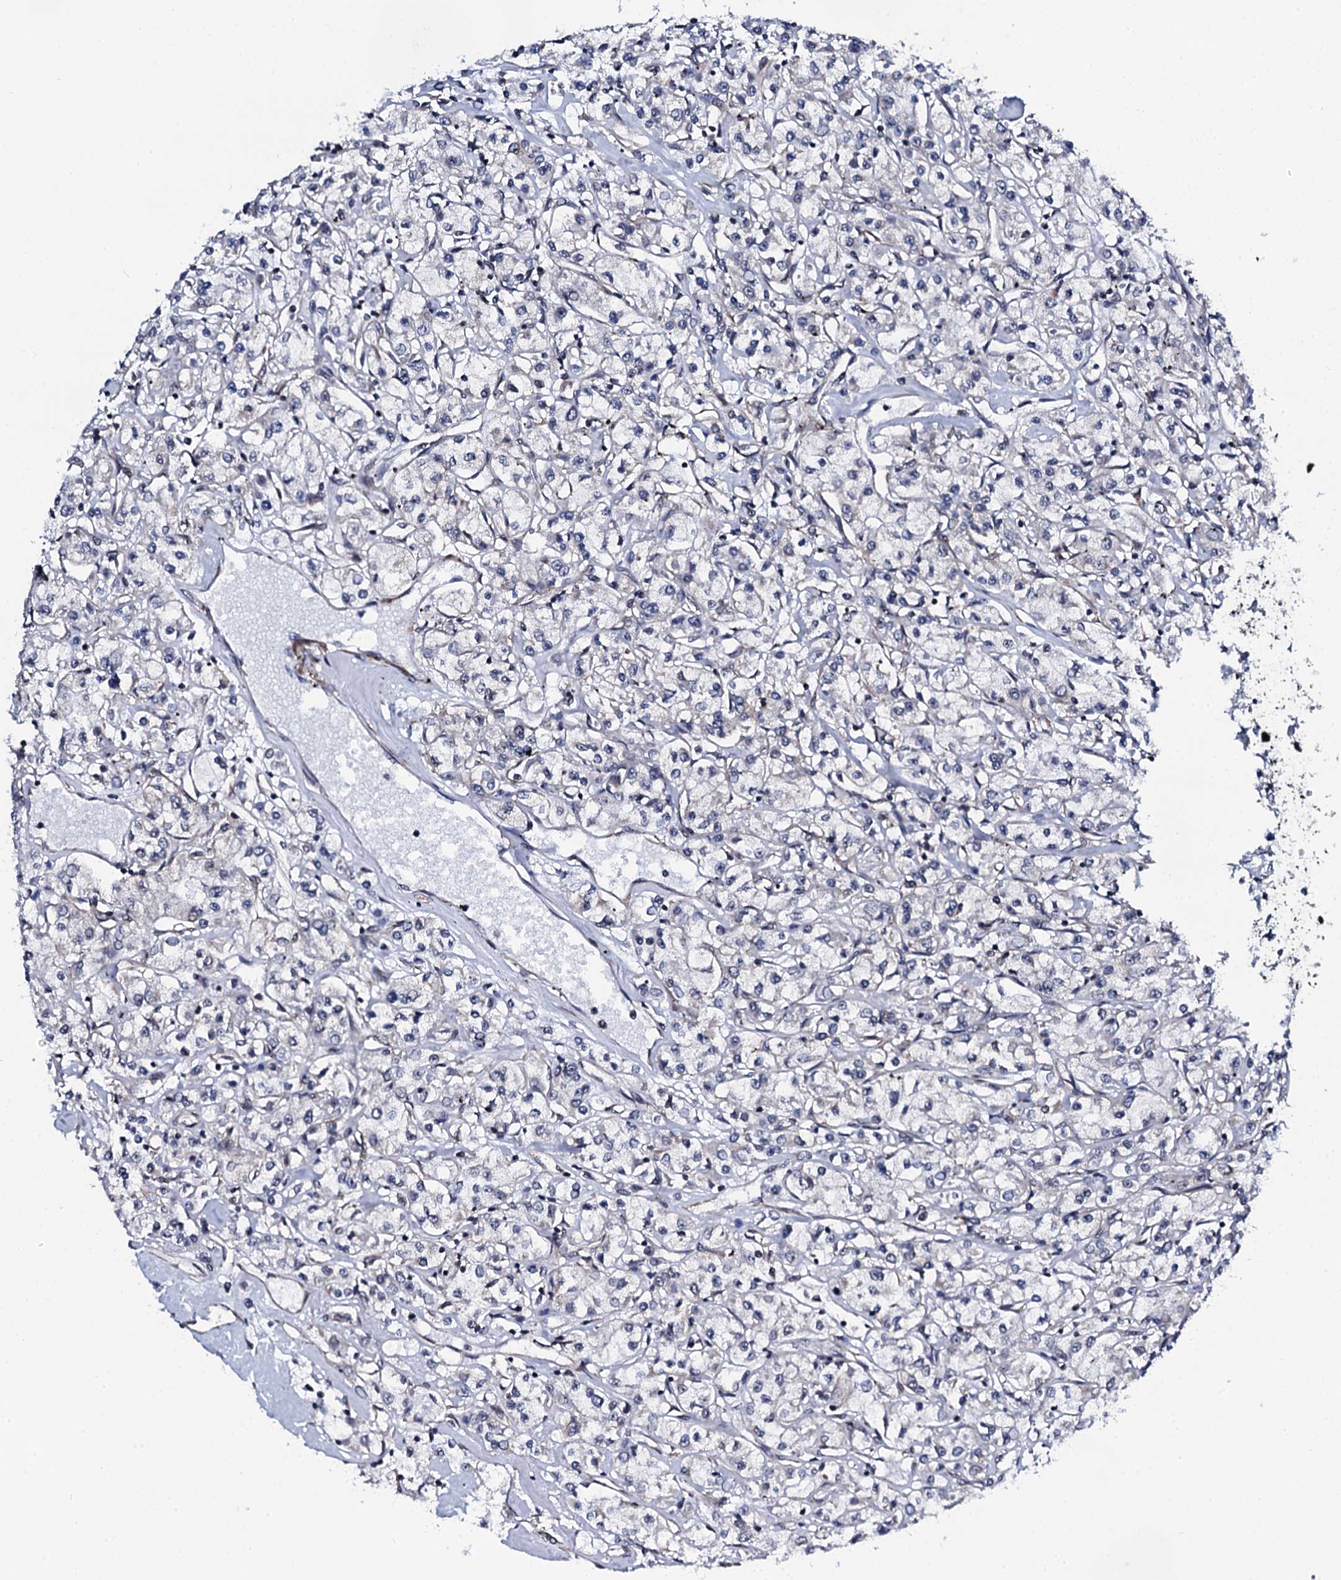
{"staining": {"intensity": "negative", "quantity": "none", "location": "none"}, "tissue": "renal cancer", "cell_type": "Tumor cells", "image_type": "cancer", "snomed": [{"axis": "morphology", "description": "Adenocarcinoma, NOS"}, {"axis": "topography", "description": "Kidney"}], "caption": "Renal adenocarcinoma was stained to show a protein in brown. There is no significant staining in tumor cells. (DAB (3,3'-diaminobenzidine) IHC with hematoxylin counter stain).", "gene": "CWC15", "patient": {"sex": "female", "age": 59}}